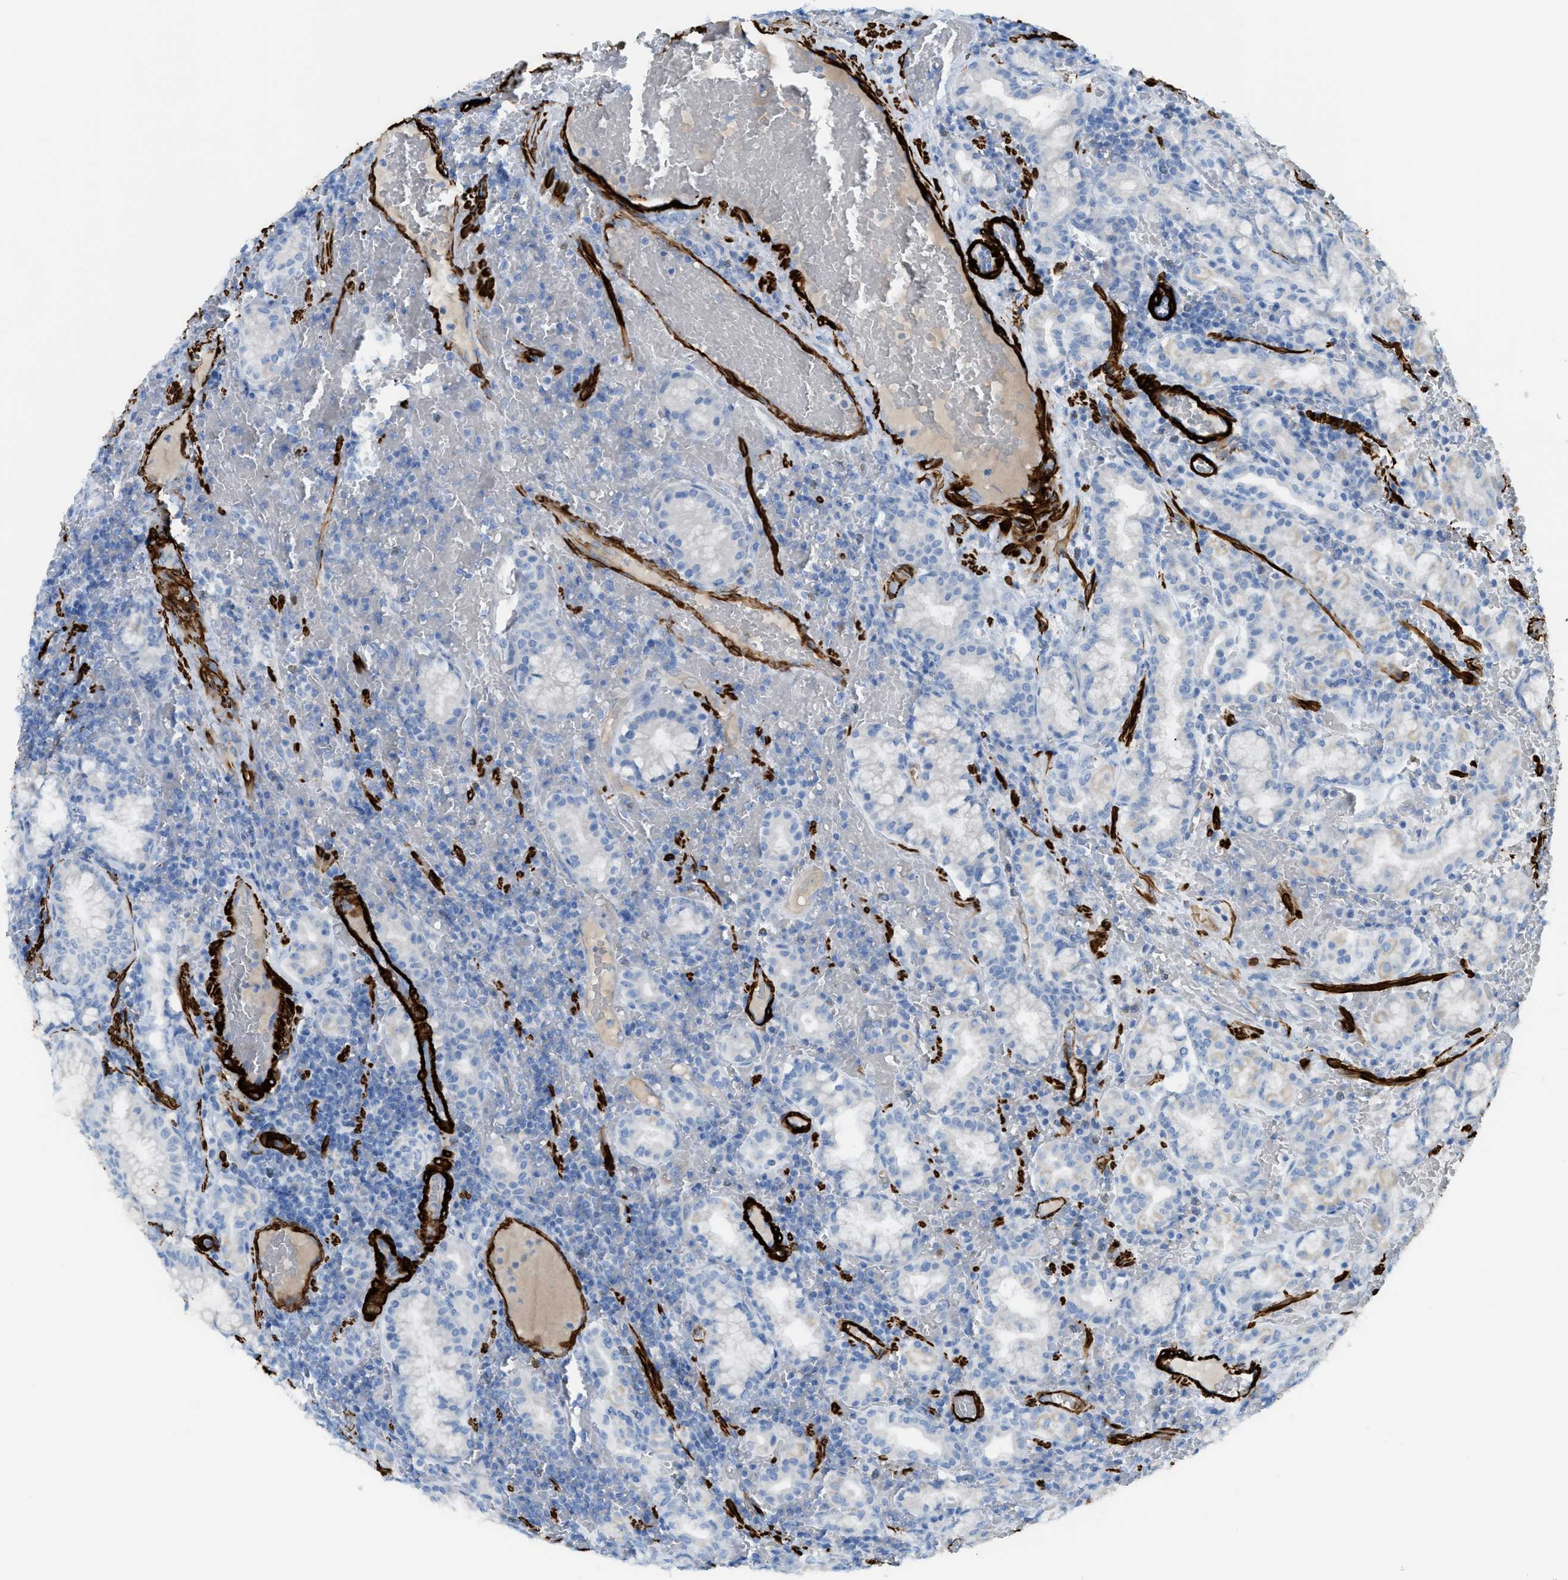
{"staining": {"intensity": "negative", "quantity": "none", "location": "none"}, "tissue": "stomach", "cell_type": "Glandular cells", "image_type": "normal", "snomed": [{"axis": "morphology", "description": "Normal tissue, NOS"}, {"axis": "morphology", "description": "Carcinoid, malignant, NOS"}, {"axis": "topography", "description": "Stomach, upper"}], "caption": "High power microscopy micrograph of an immunohistochemistry image of benign stomach, revealing no significant positivity in glandular cells.", "gene": "MYH11", "patient": {"sex": "male", "age": 39}}